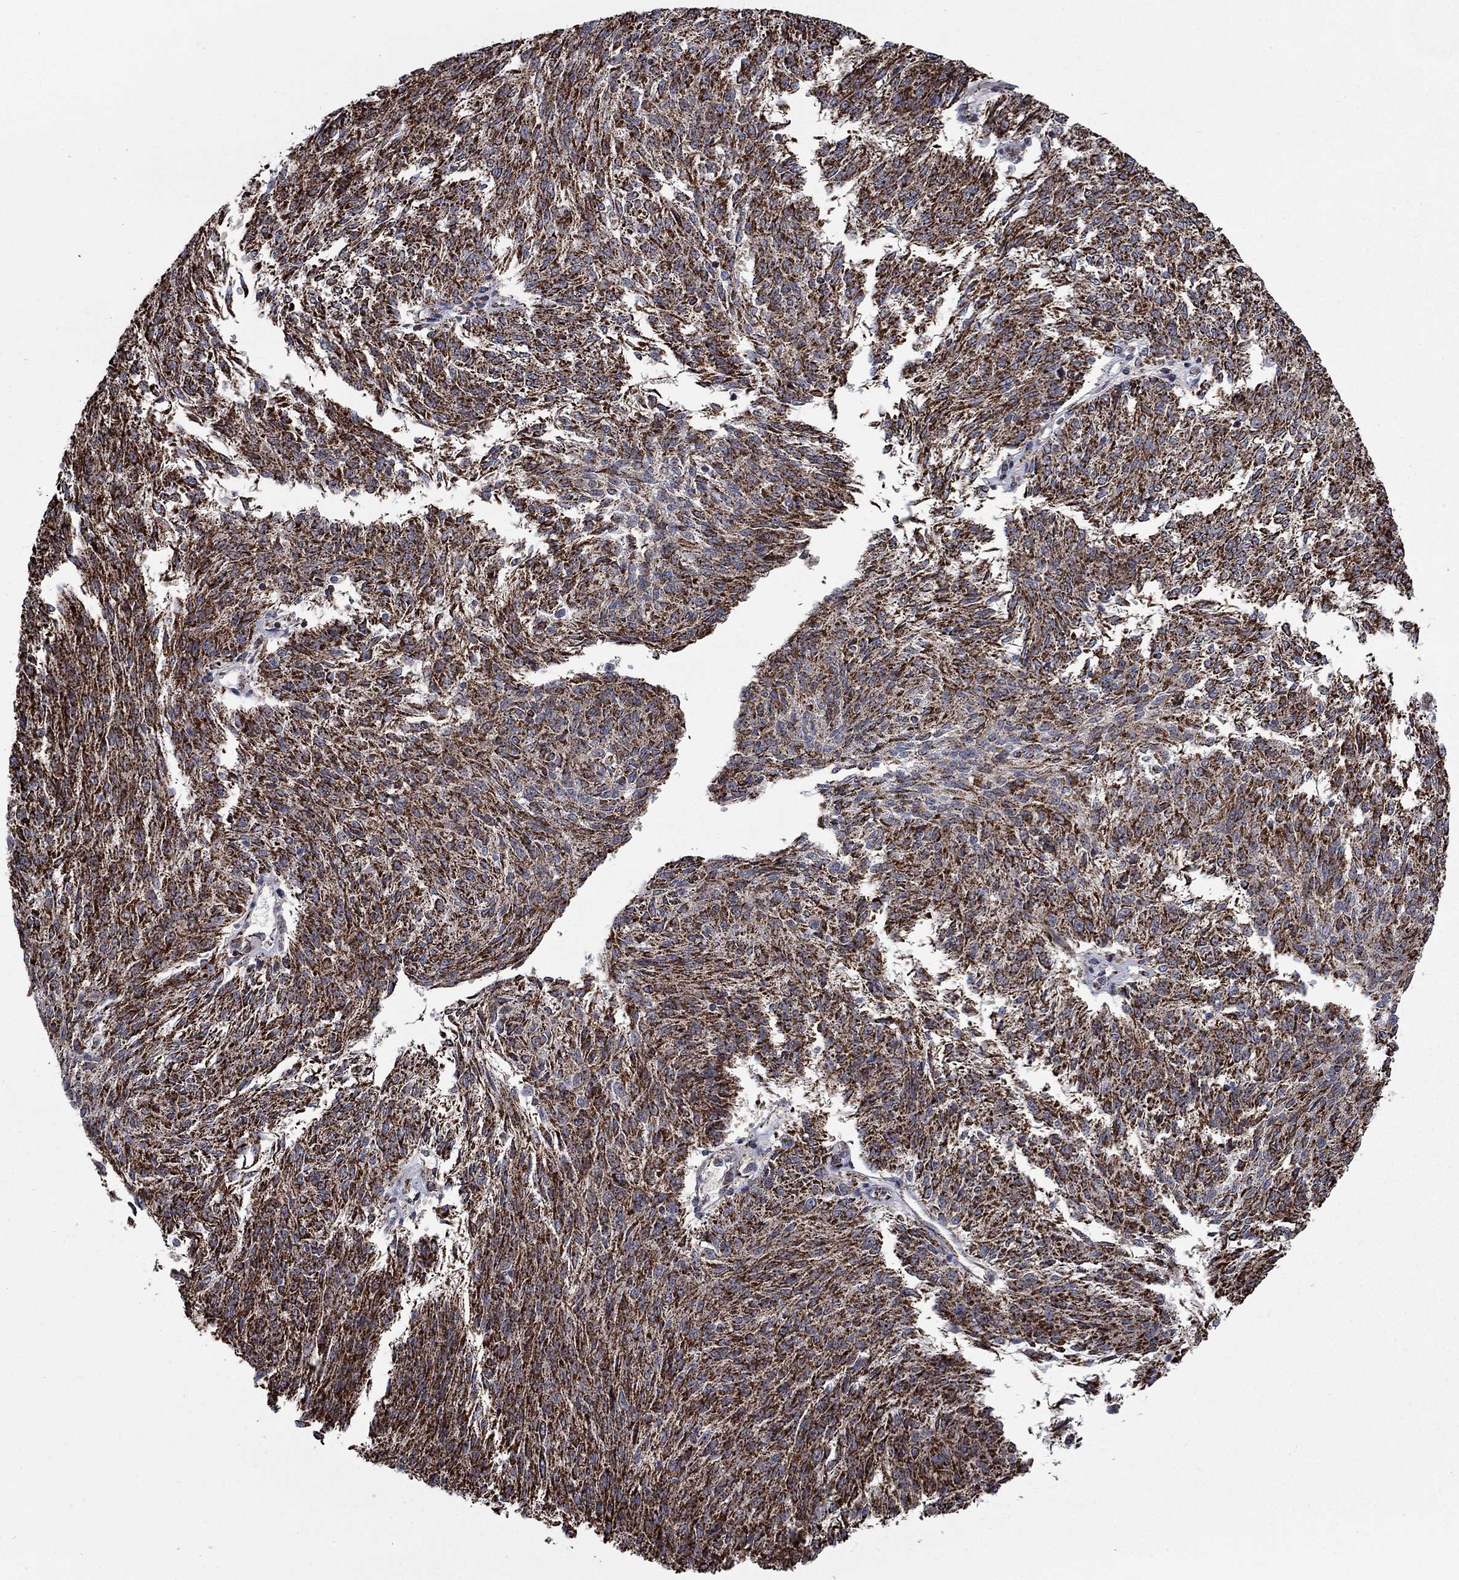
{"staining": {"intensity": "strong", "quantity": ">75%", "location": "cytoplasmic/membranous"}, "tissue": "melanoma", "cell_type": "Tumor cells", "image_type": "cancer", "snomed": [{"axis": "morphology", "description": "Malignant melanoma, NOS"}, {"axis": "topography", "description": "Skin"}], "caption": "IHC staining of melanoma, which reveals high levels of strong cytoplasmic/membranous expression in about >75% of tumor cells indicating strong cytoplasmic/membranous protein staining. The staining was performed using DAB (brown) for protein detection and nuclei were counterstained in hematoxylin (blue).", "gene": "MOAP1", "patient": {"sex": "female", "age": 72}}